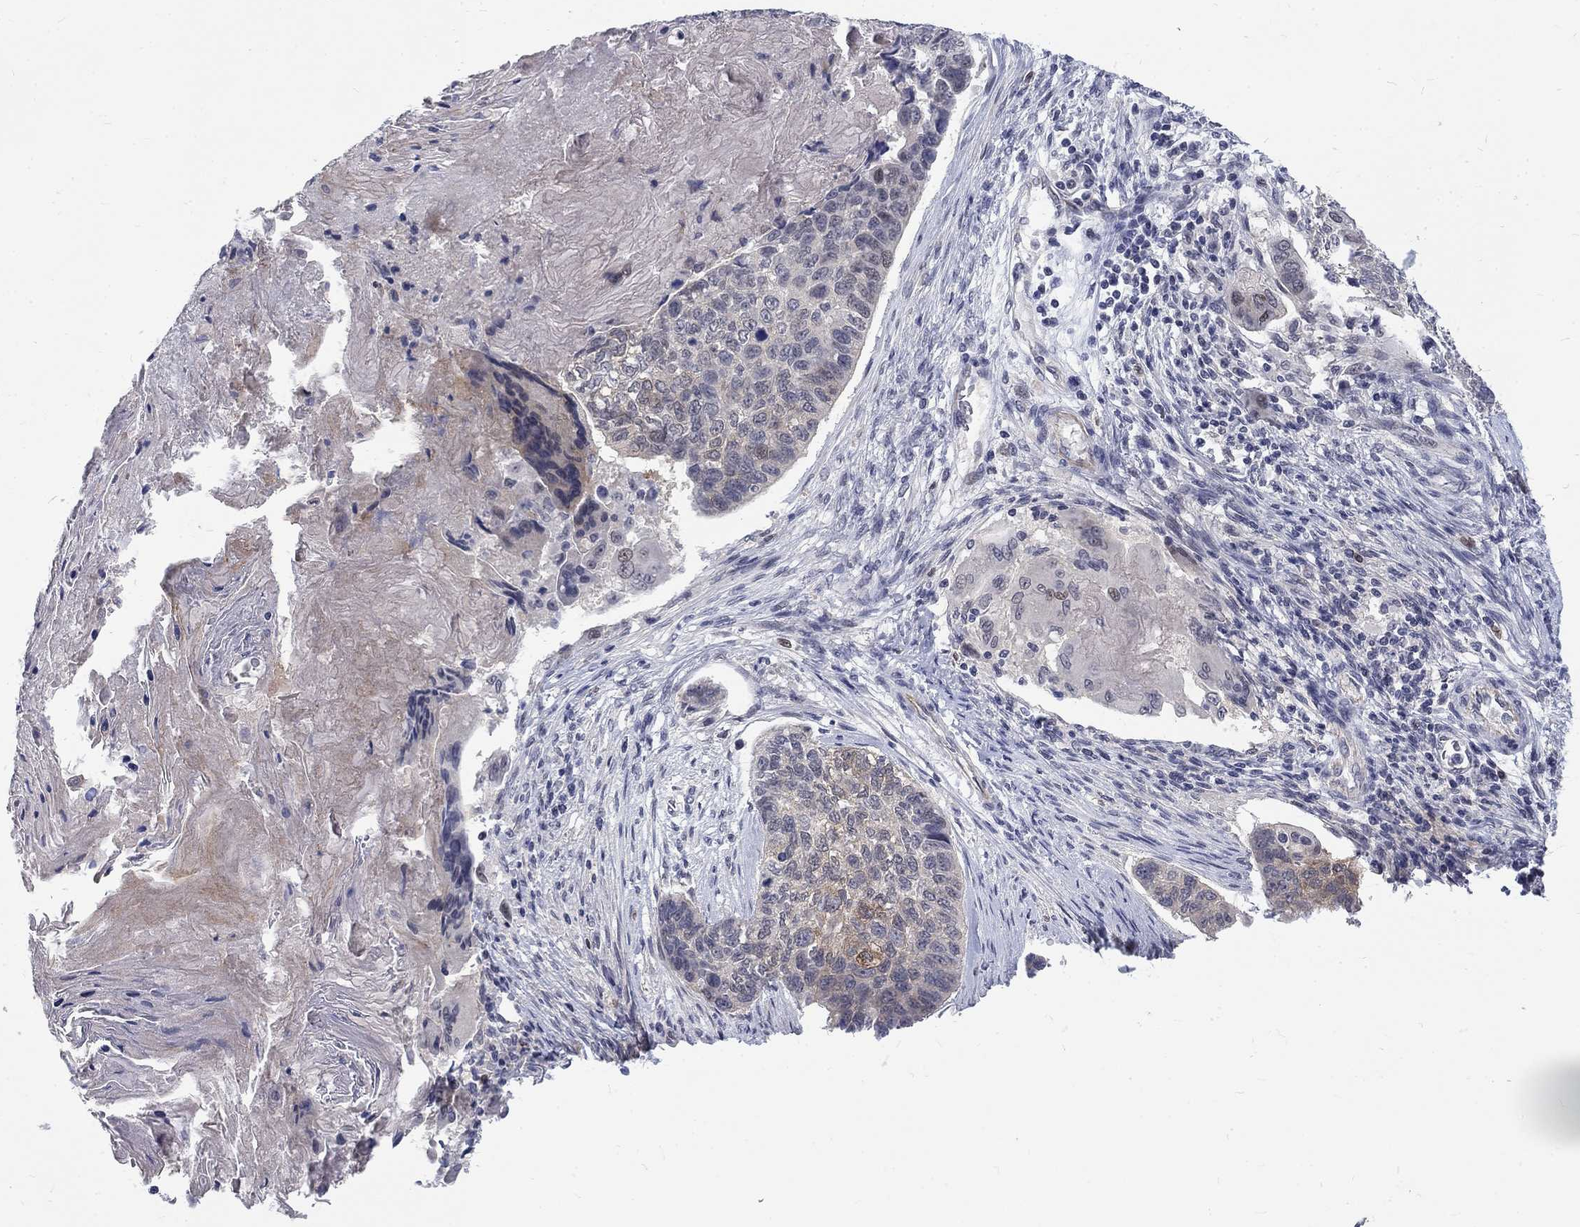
{"staining": {"intensity": "weak", "quantity": "<25%", "location": "cytoplasmic/membranous"}, "tissue": "lung cancer", "cell_type": "Tumor cells", "image_type": "cancer", "snomed": [{"axis": "morphology", "description": "Squamous cell carcinoma, NOS"}, {"axis": "topography", "description": "Lung"}], "caption": "DAB (3,3'-diaminobenzidine) immunohistochemical staining of lung cancer exhibits no significant positivity in tumor cells.", "gene": "PHKA1", "patient": {"sex": "male", "age": 69}}